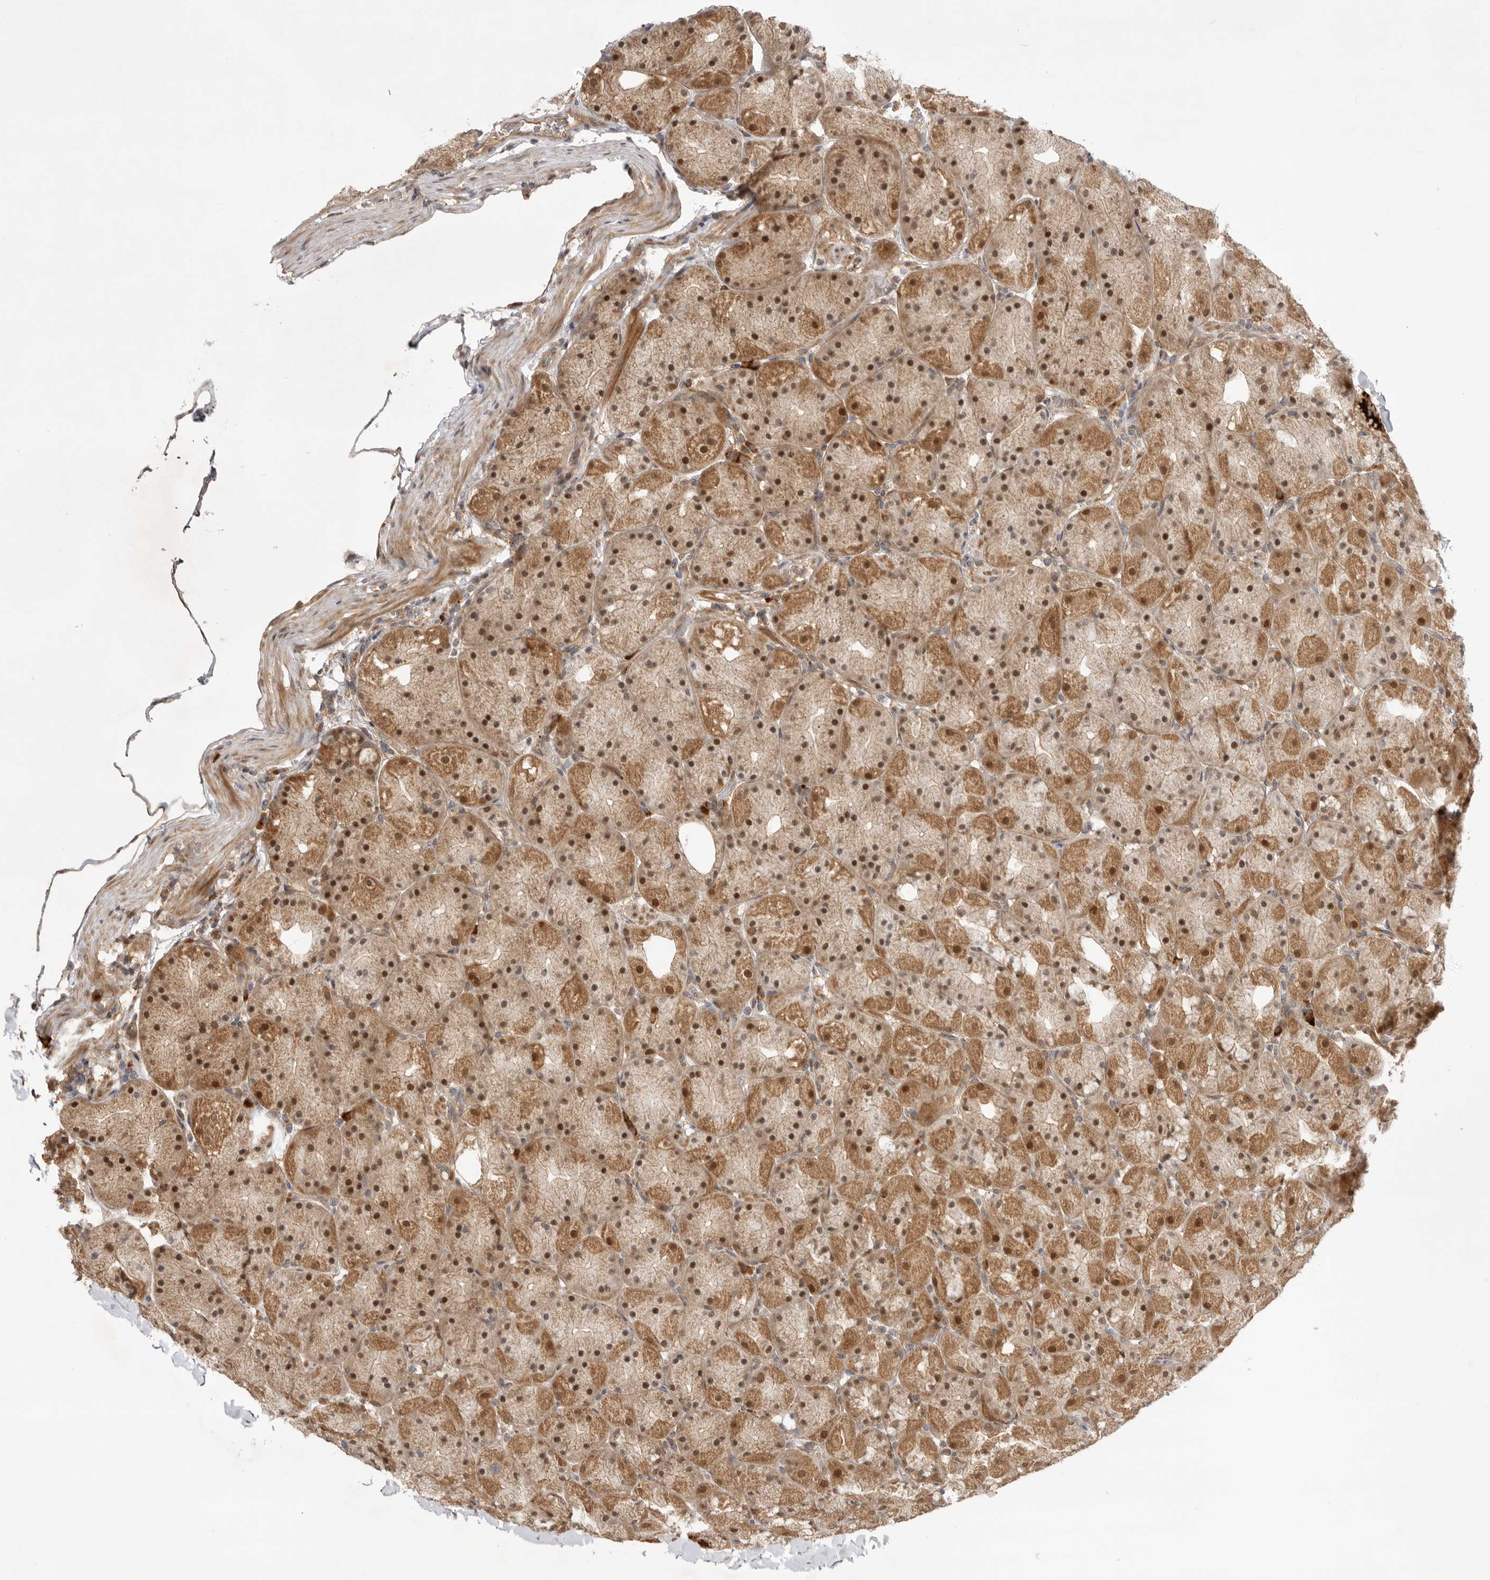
{"staining": {"intensity": "strong", "quantity": ">75%", "location": "cytoplasmic/membranous,nuclear"}, "tissue": "stomach", "cell_type": "Glandular cells", "image_type": "normal", "snomed": [{"axis": "morphology", "description": "Normal tissue, NOS"}, {"axis": "topography", "description": "Stomach, upper"}, {"axis": "topography", "description": "Stomach"}], "caption": "Approximately >75% of glandular cells in normal stomach demonstrate strong cytoplasmic/membranous,nuclear protein staining as visualized by brown immunohistochemical staining.", "gene": "DCAF8", "patient": {"sex": "male", "age": 48}}